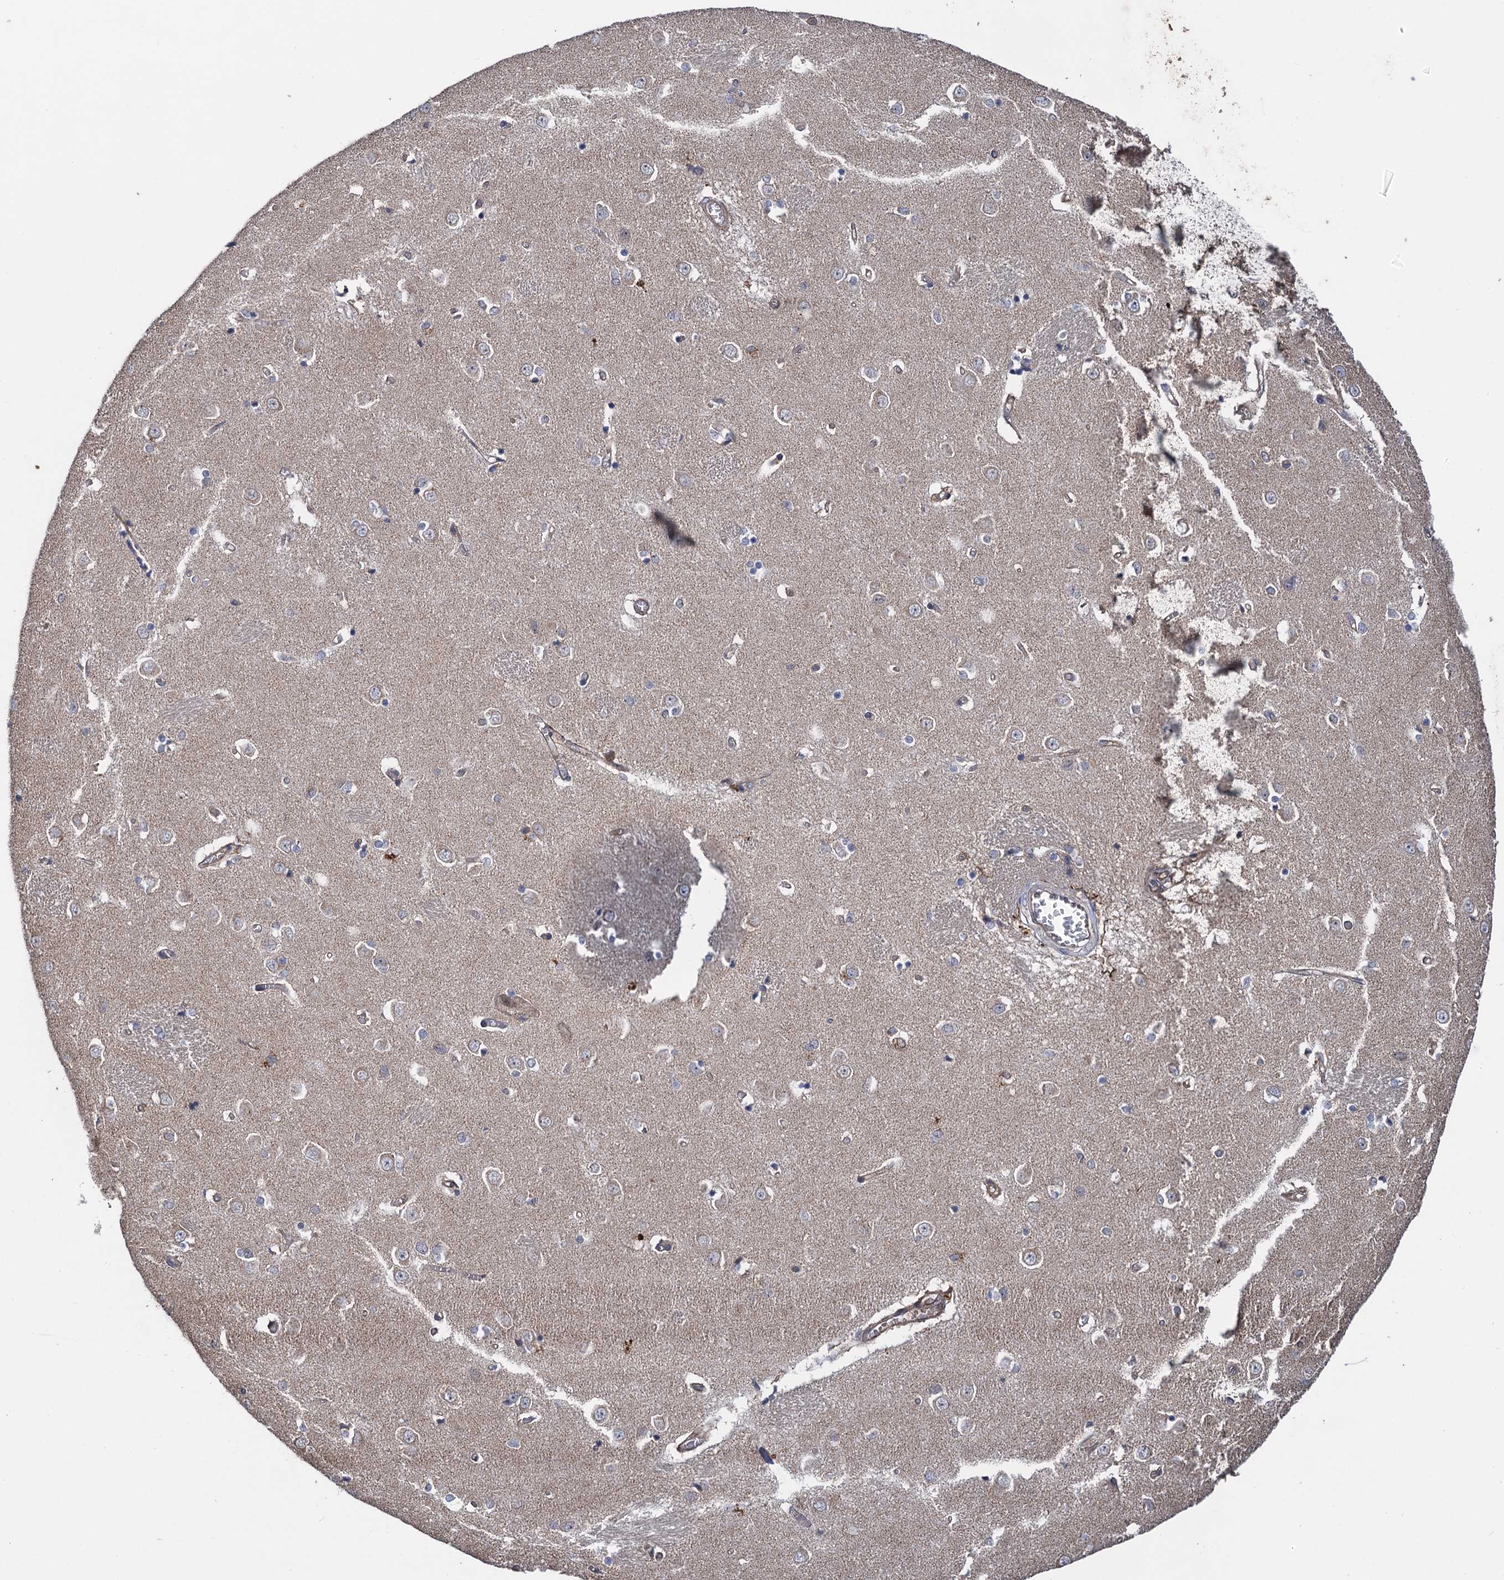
{"staining": {"intensity": "weak", "quantity": "<25%", "location": "cytoplasmic/membranous"}, "tissue": "caudate", "cell_type": "Glial cells", "image_type": "normal", "snomed": [{"axis": "morphology", "description": "Normal tissue, NOS"}, {"axis": "topography", "description": "Lateral ventricle wall"}], "caption": "The micrograph demonstrates no staining of glial cells in unremarkable caudate. (Immunohistochemistry, brightfield microscopy, high magnification).", "gene": "HAUS1", "patient": {"sex": "male", "age": 37}}